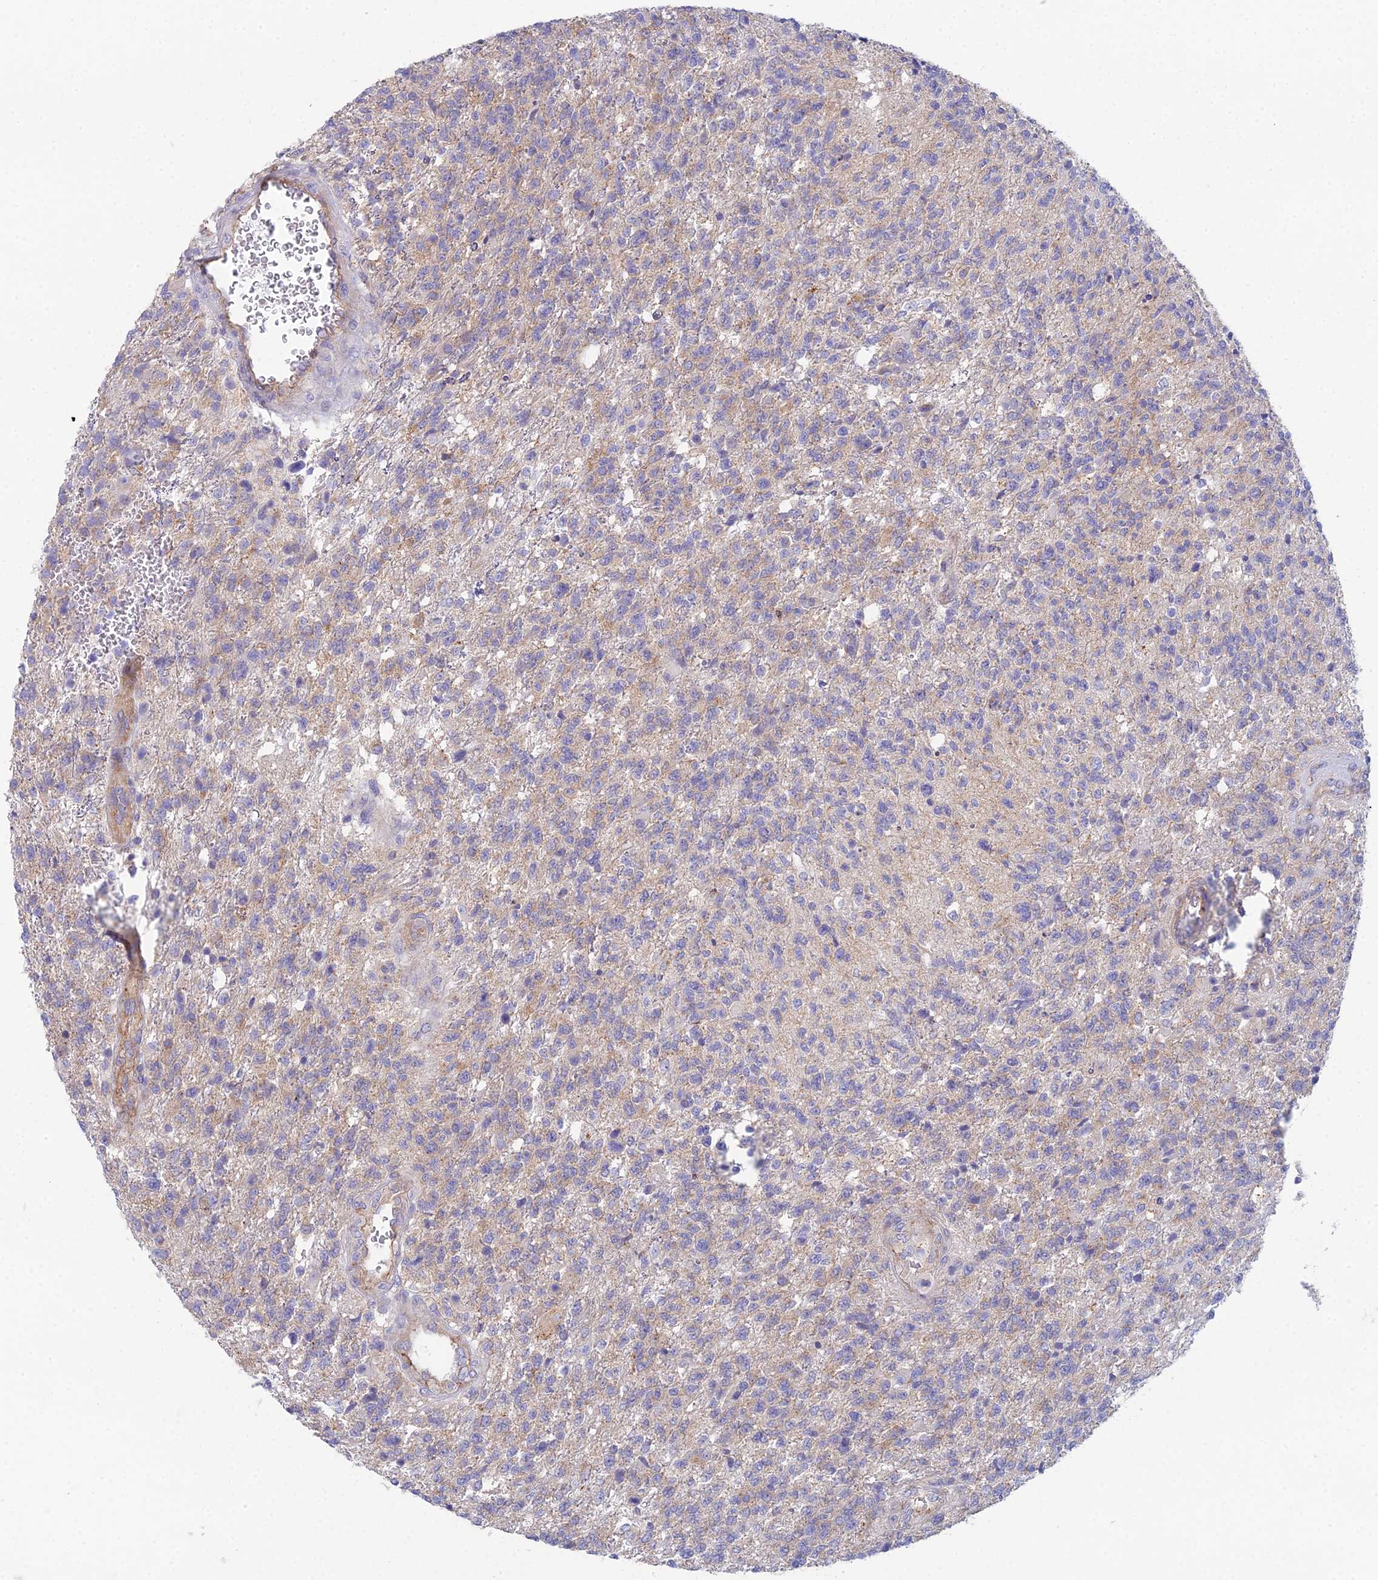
{"staining": {"intensity": "weak", "quantity": "25%-75%", "location": "cytoplasmic/membranous"}, "tissue": "glioma", "cell_type": "Tumor cells", "image_type": "cancer", "snomed": [{"axis": "morphology", "description": "Glioma, malignant, High grade"}, {"axis": "topography", "description": "Brain"}], "caption": "Immunohistochemistry (IHC) (DAB) staining of glioma shows weak cytoplasmic/membranous protein expression in approximately 25%-75% of tumor cells.", "gene": "ZNF564", "patient": {"sex": "male", "age": 56}}